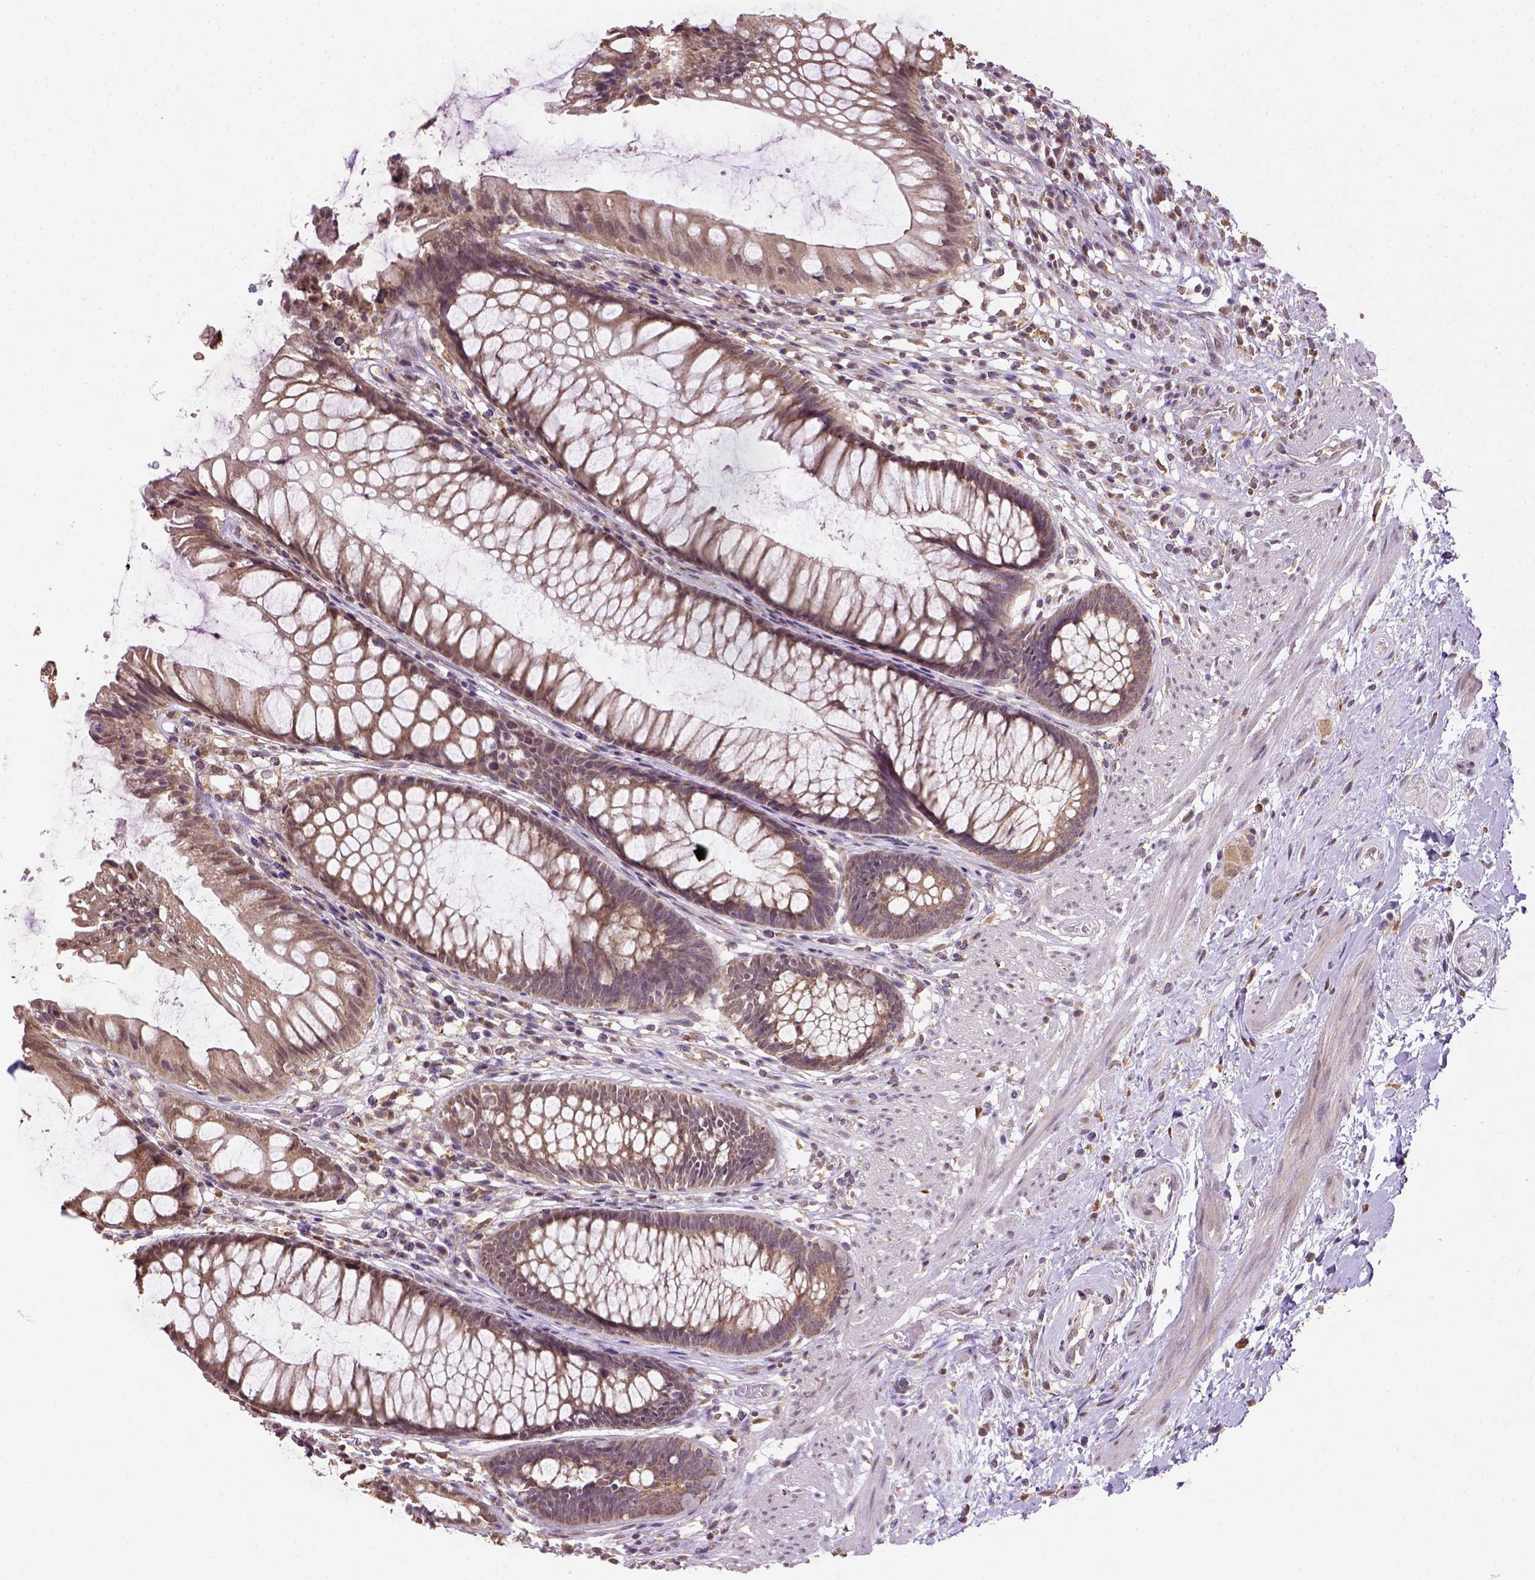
{"staining": {"intensity": "moderate", "quantity": ">75%", "location": "cytoplasmic/membranous"}, "tissue": "rectum", "cell_type": "Glandular cells", "image_type": "normal", "snomed": [{"axis": "morphology", "description": "Normal tissue, NOS"}, {"axis": "topography", "description": "Smooth muscle"}, {"axis": "topography", "description": "Rectum"}], "caption": "Glandular cells exhibit medium levels of moderate cytoplasmic/membranous positivity in approximately >75% of cells in unremarkable human rectum. The protein is stained brown, and the nuclei are stained in blue (DAB IHC with brightfield microscopy, high magnification).", "gene": "NUDT10", "patient": {"sex": "male", "age": 53}}